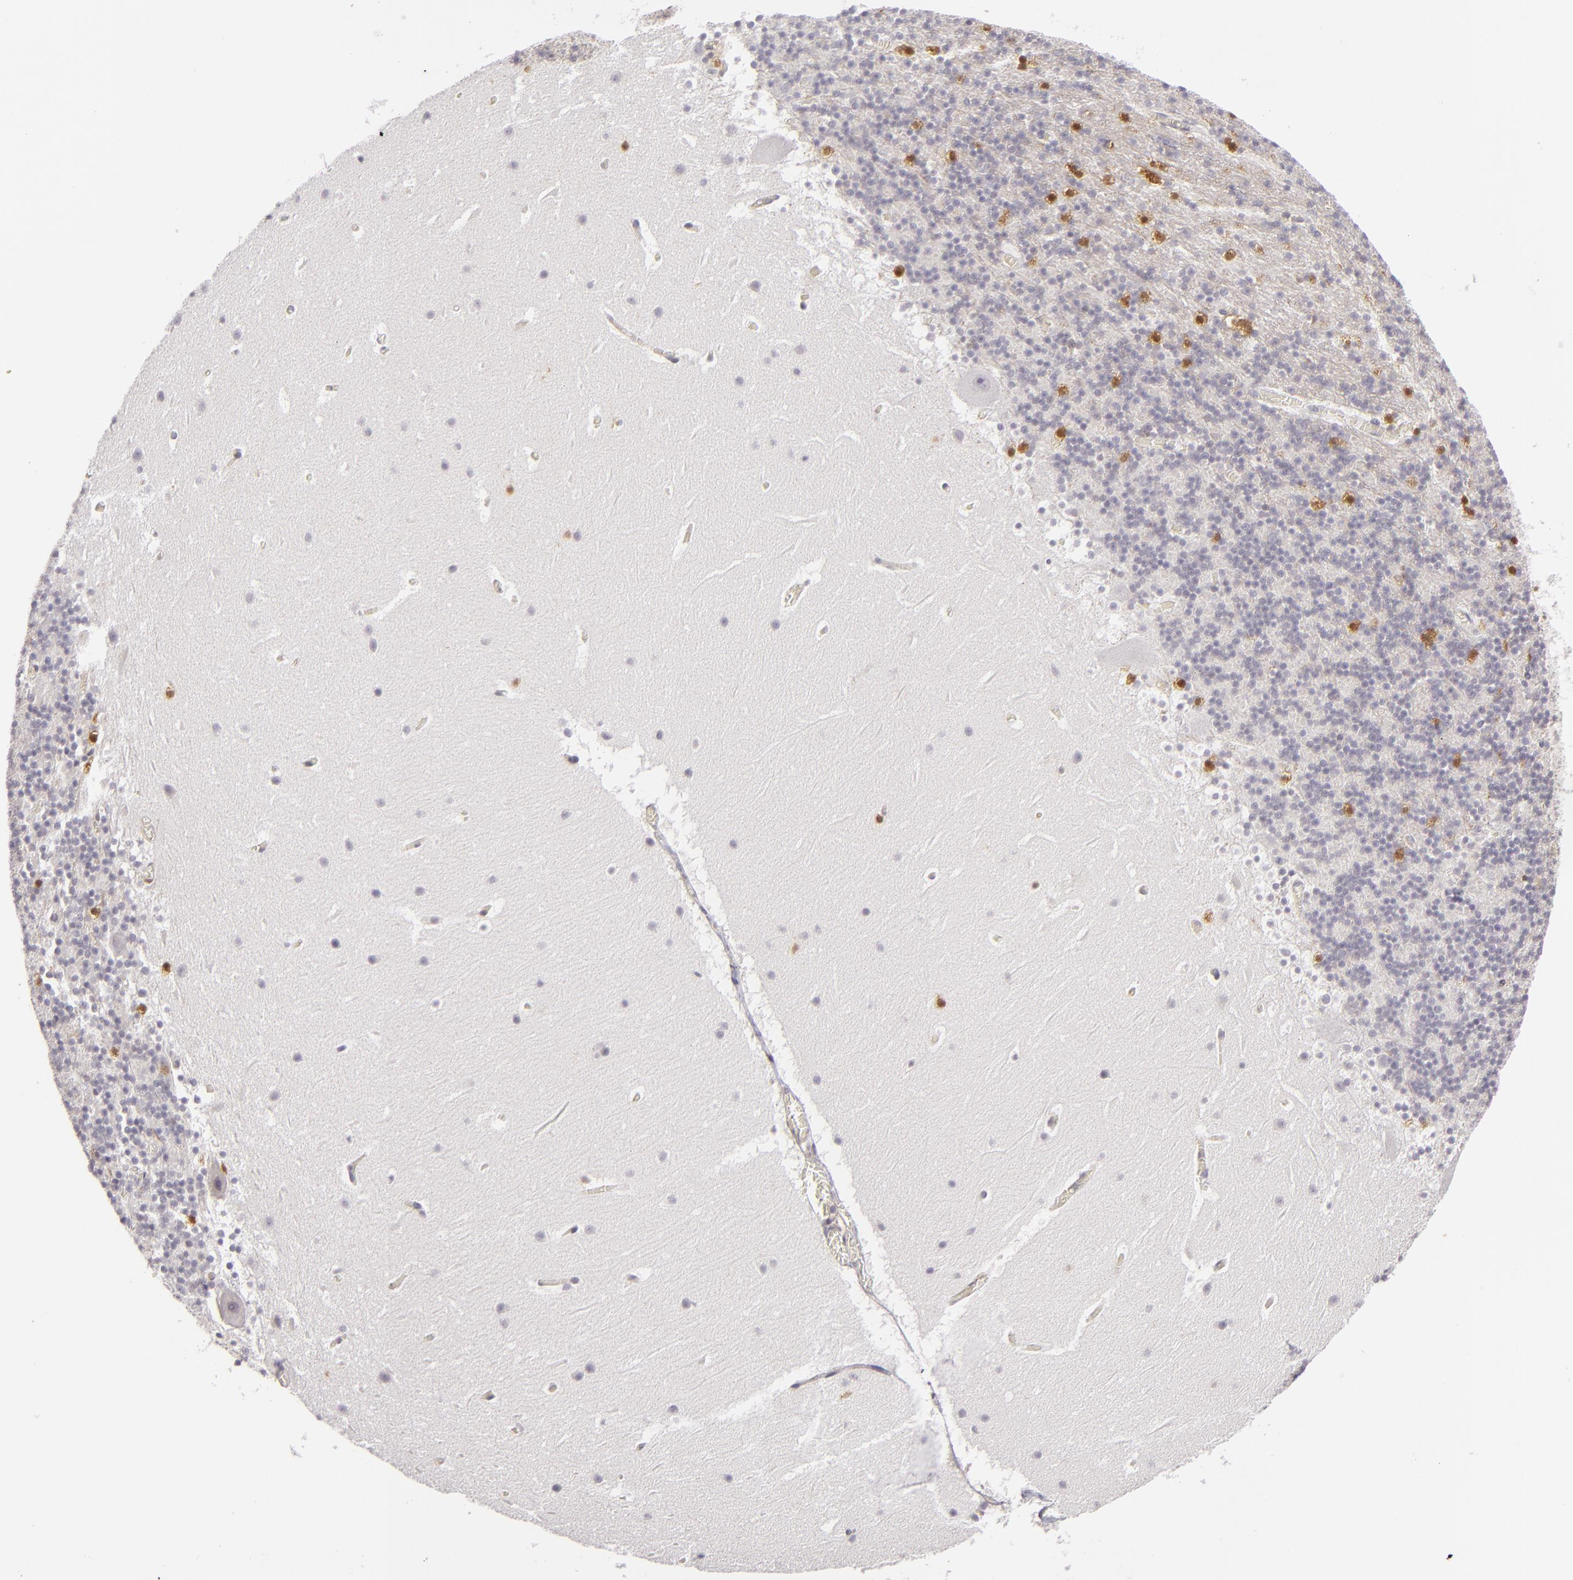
{"staining": {"intensity": "moderate", "quantity": "25%-75%", "location": "nuclear"}, "tissue": "cerebellum", "cell_type": "Cells in granular layer", "image_type": "normal", "snomed": [{"axis": "morphology", "description": "Normal tissue, NOS"}, {"axis": "topography", "description": "Cerebellum"}], "caption": "The histopathology image reveals immunohistochemical staining of normal cerebellum. There is moderate nuclear staining is identified in approximately 25%-75% of cells in granular layer. (Stains: DAB in brown, nuclei in blue, Microscopy: brightfield microscopy at high magnification).", "gene": "EFS", "patient": {"sex": "male", "age": 45}}